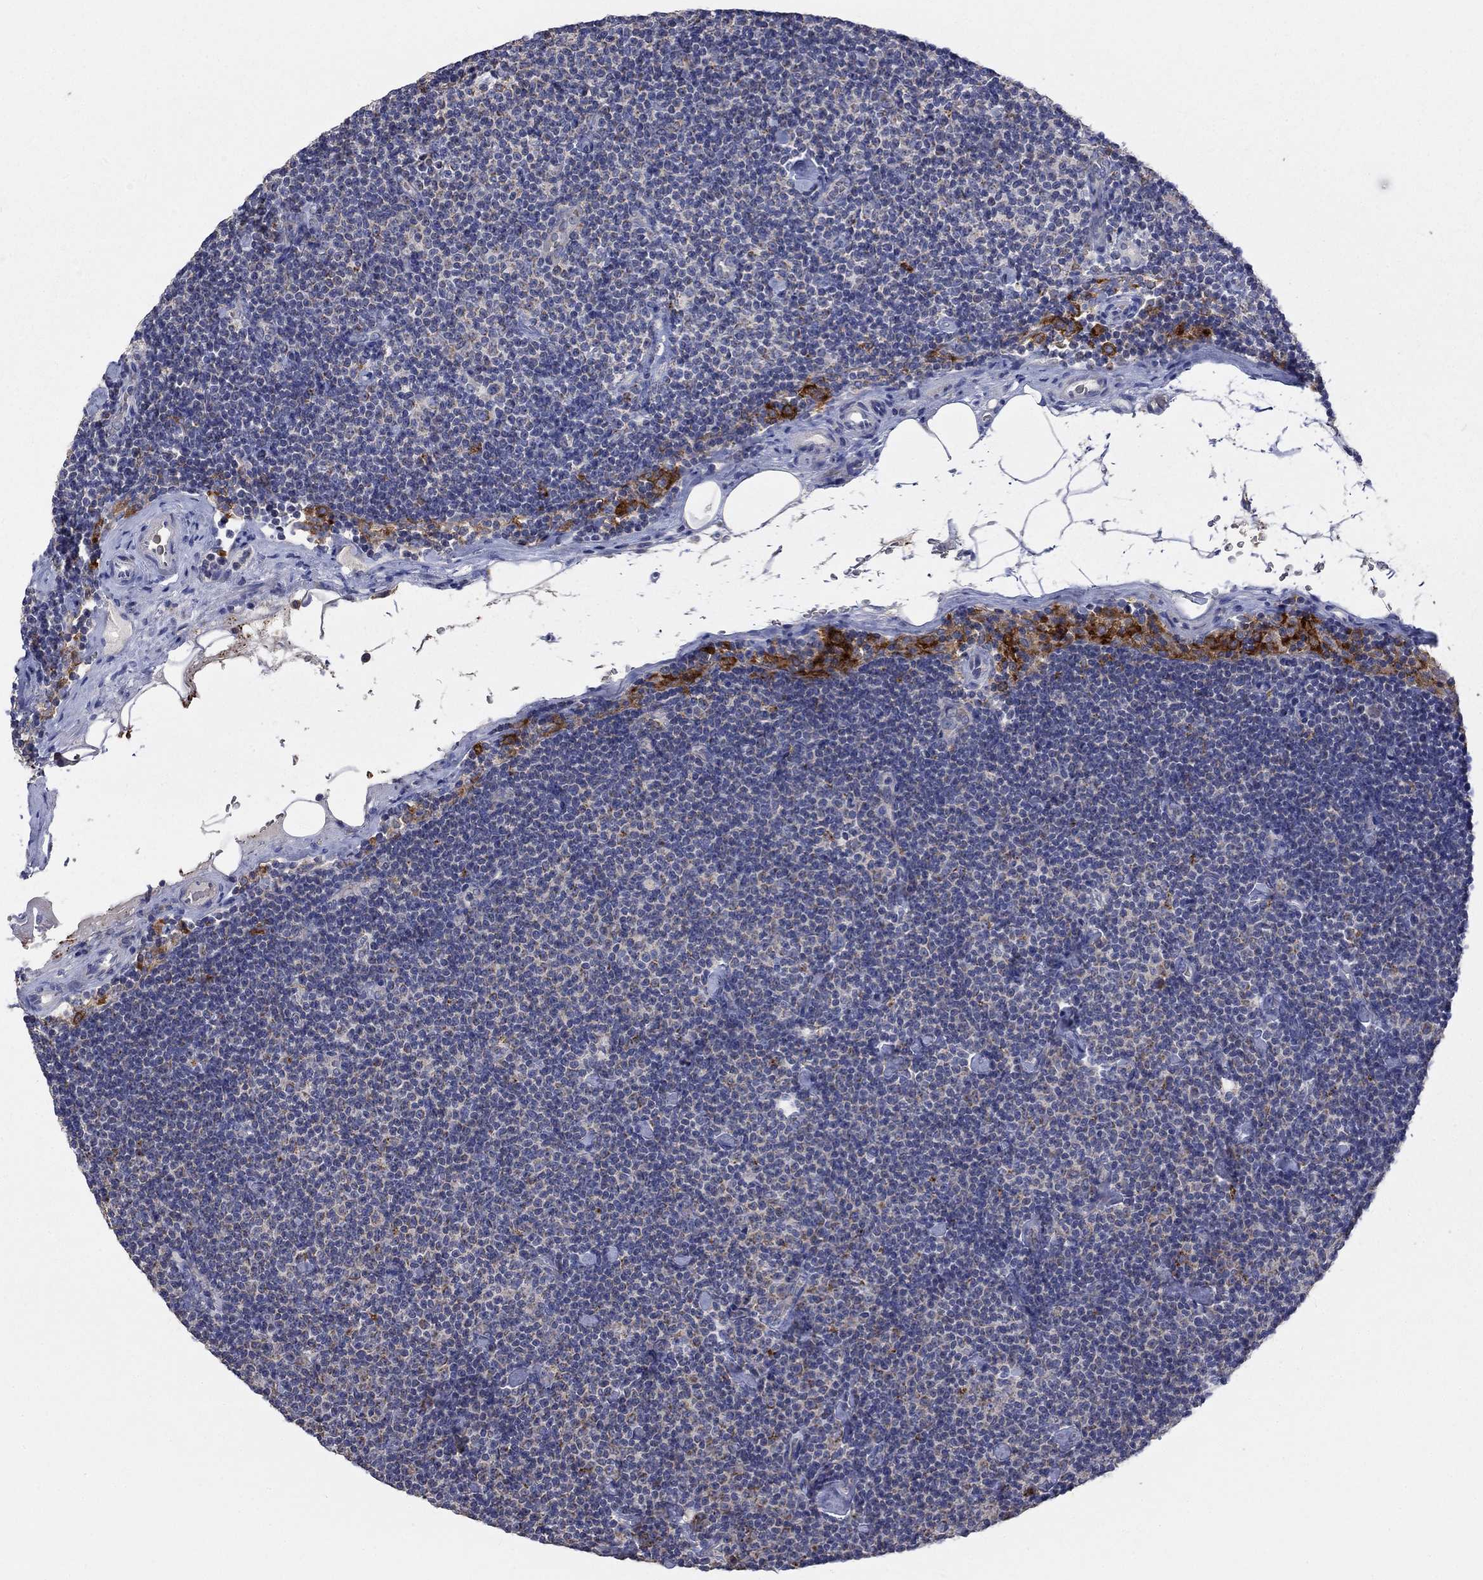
{"staining": {"intensity": "negative", "quantity": "none", "location": "none"}, "tissue": "lymphoma", "cell_type": "Tumor cells", "image_type": "cancer", "snomed": [{"axis": "morphology", "description": "Malignant lymphoma, non-Hodgkin's type, Low grade"}, {"axis": "topography", "description": "Lymph node"}], "caption": "Tumor cells show no significant protein positivity in malignant lymphoma, non-Hodgkin's type (low-grade).", "gene": "UGT8", "patient": {"sex": "male", "age": 81}}